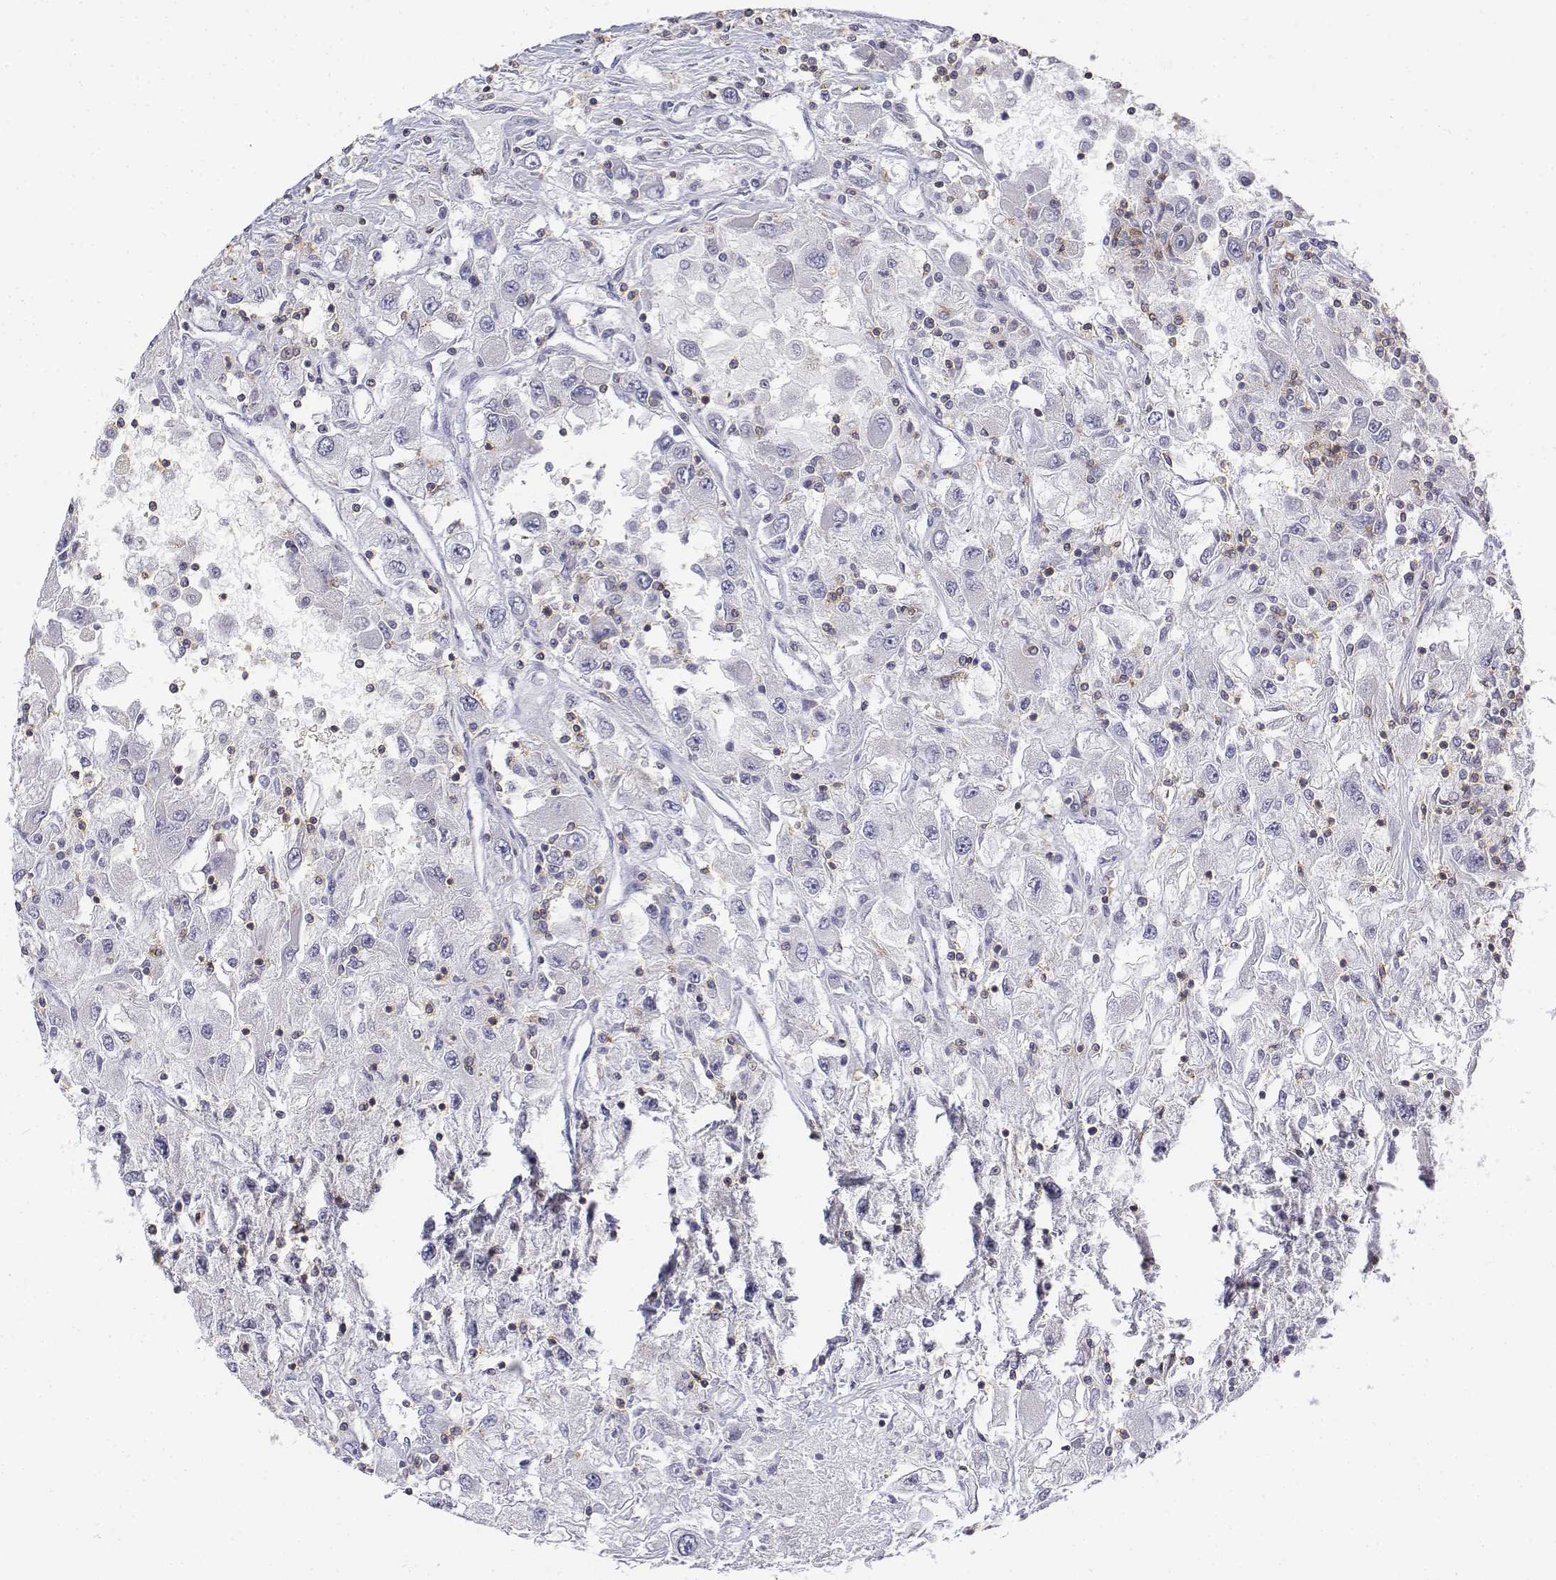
{"staining": {"intensity": "negative", "quantity": "none", "location": "none"}, "tissue": "renal cancer", "cell_type": "Tumor cells", "image_type": "cancer", "snomed": [{"axis": "morphology", "description": "Adenocarcinoma, NOS"}, {"axis": "topography", "description": "Kidney"}], "caption": "An image of renal cancer (adenocarcinoma) stained for a protein shows no brown staining in tumor cells.", "gene": "CD3E", "patient": {"sex": "female", "age": 67}}